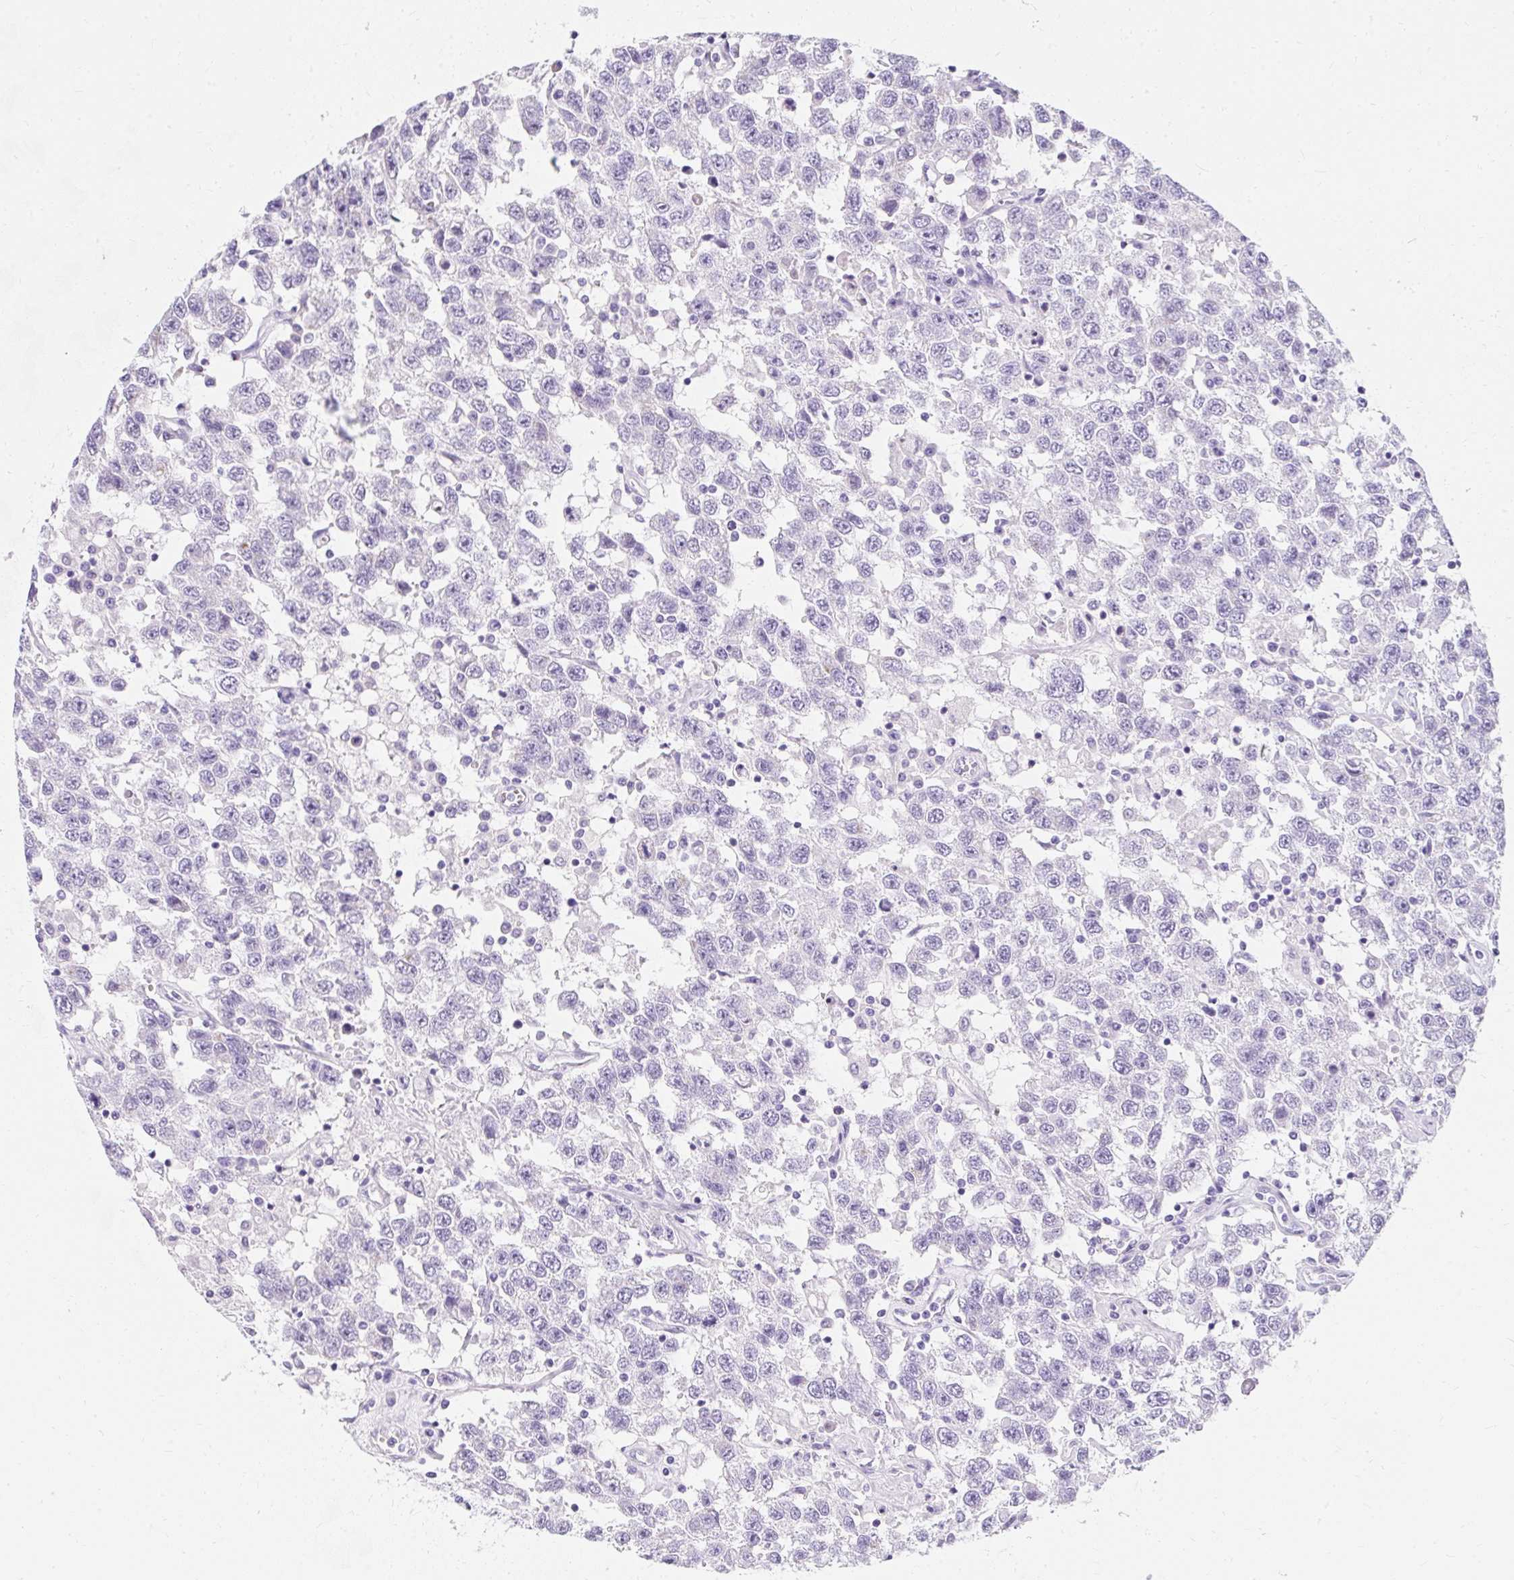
{"staining": {"intensity": "negative", "quantity": "none", "location": "none"}, "tissue": "testis cancer", "cell_type": "Tumor cells", "image_type": "cancer", "snomed": [{"axis": "morphology", "description": "Seminoma, NOS"}, {"axis": "topography", "description": "Testis"}], "caption": "Tumor cells are negative for protein expression in human testis cancer.", "gene": "DTX4", "patient": {"sex": "male", "age": 41}}